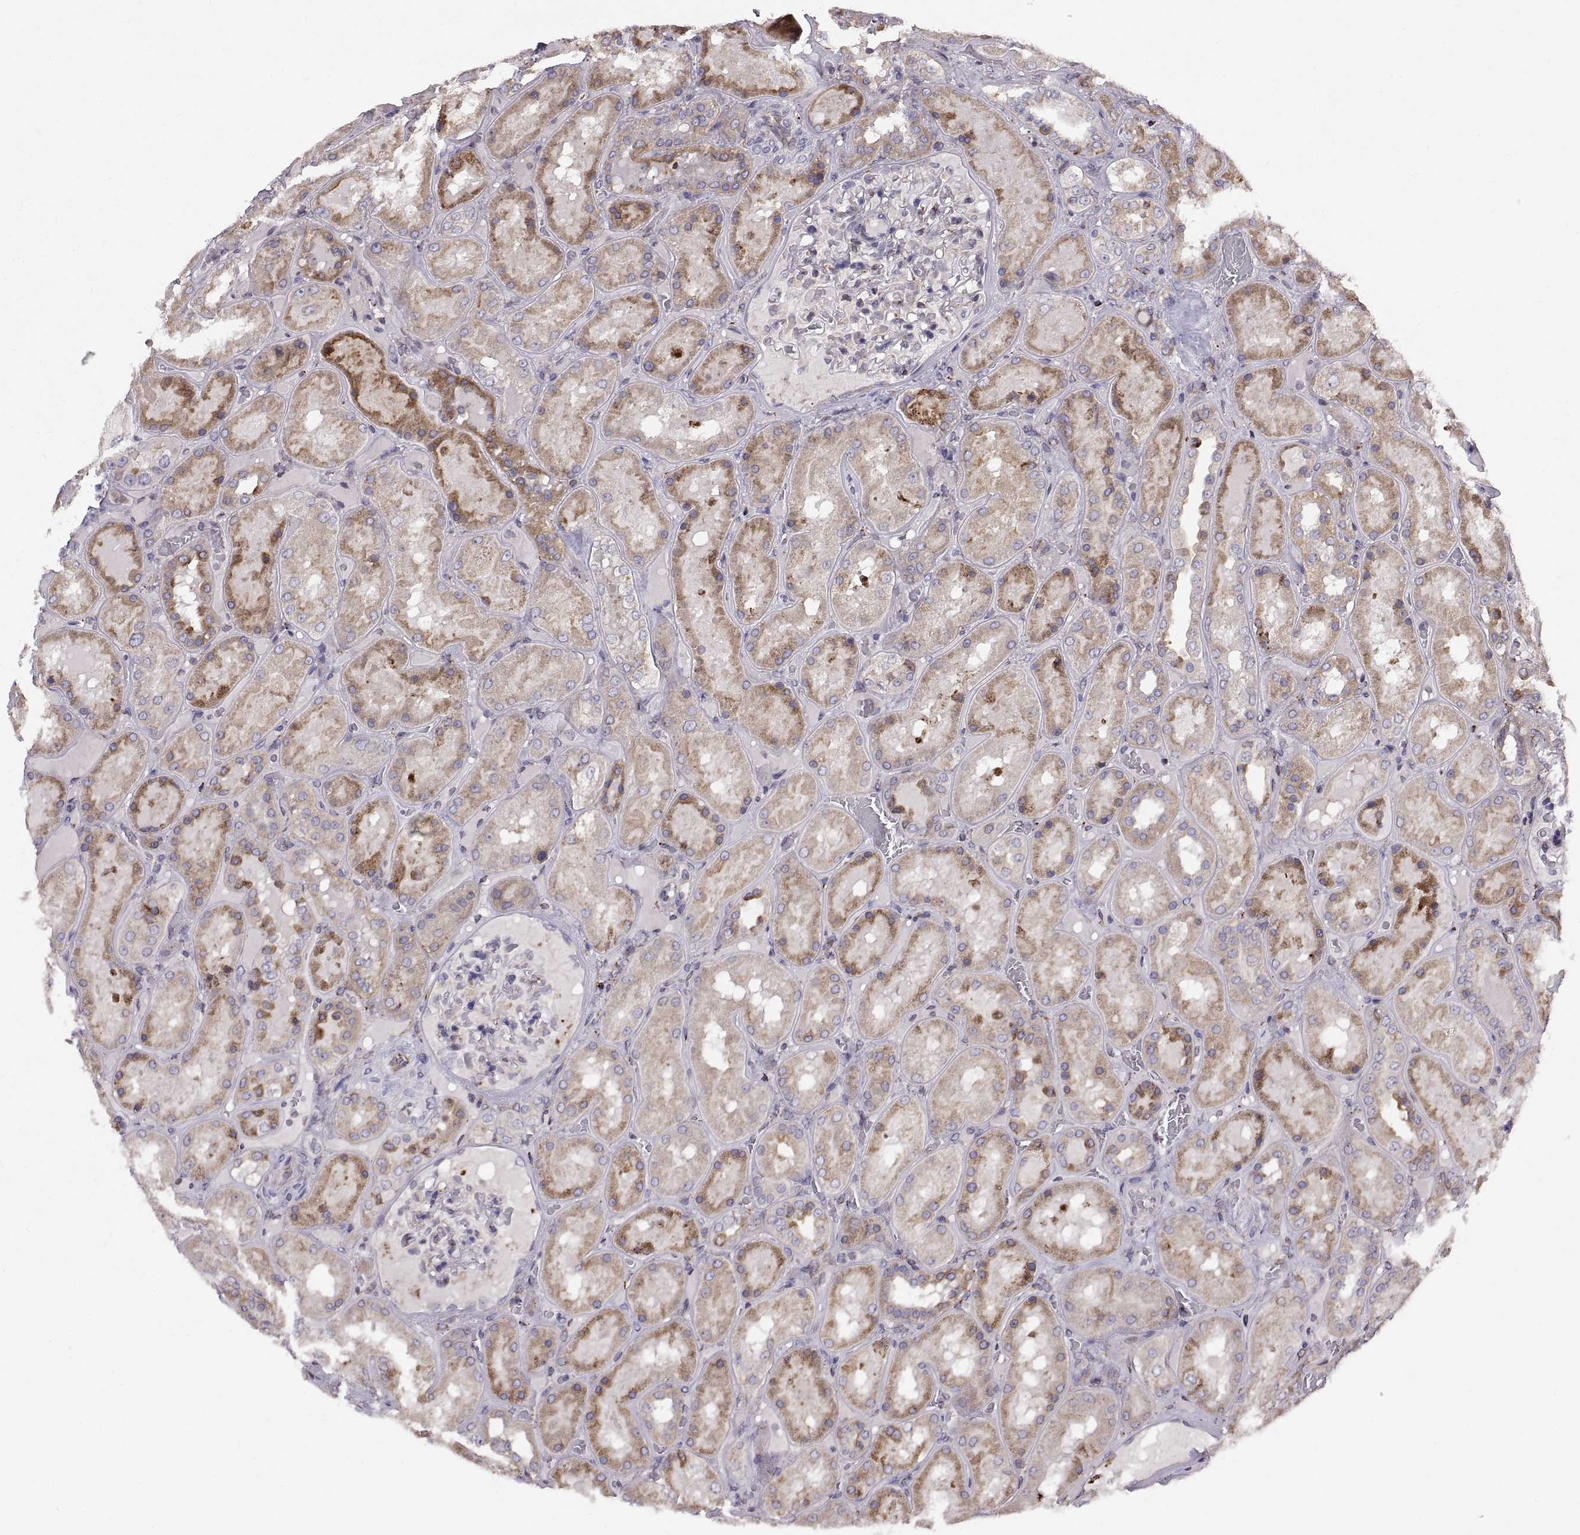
{"staining": {"intensity": "negative", "quantity": "none", "location": "none"}, "tissue": "kidney", "cell_type": "Cells in glomeruli", "image_type": "normal", "snomed": [{"axis": "morphology", "description": "Normal tissue, NOS"}, {"axis": "topography", "description": "Kidney"}], "caption": "DAB immunohistochemical staining of normal human kidney displays no significant staining in cells in glomeruli. (Brightfield microscopy of DAB immunohistochemistry at high magnification).", "gene": "PLEKHB2", "patient": {"sex": "male", "age": 73}}